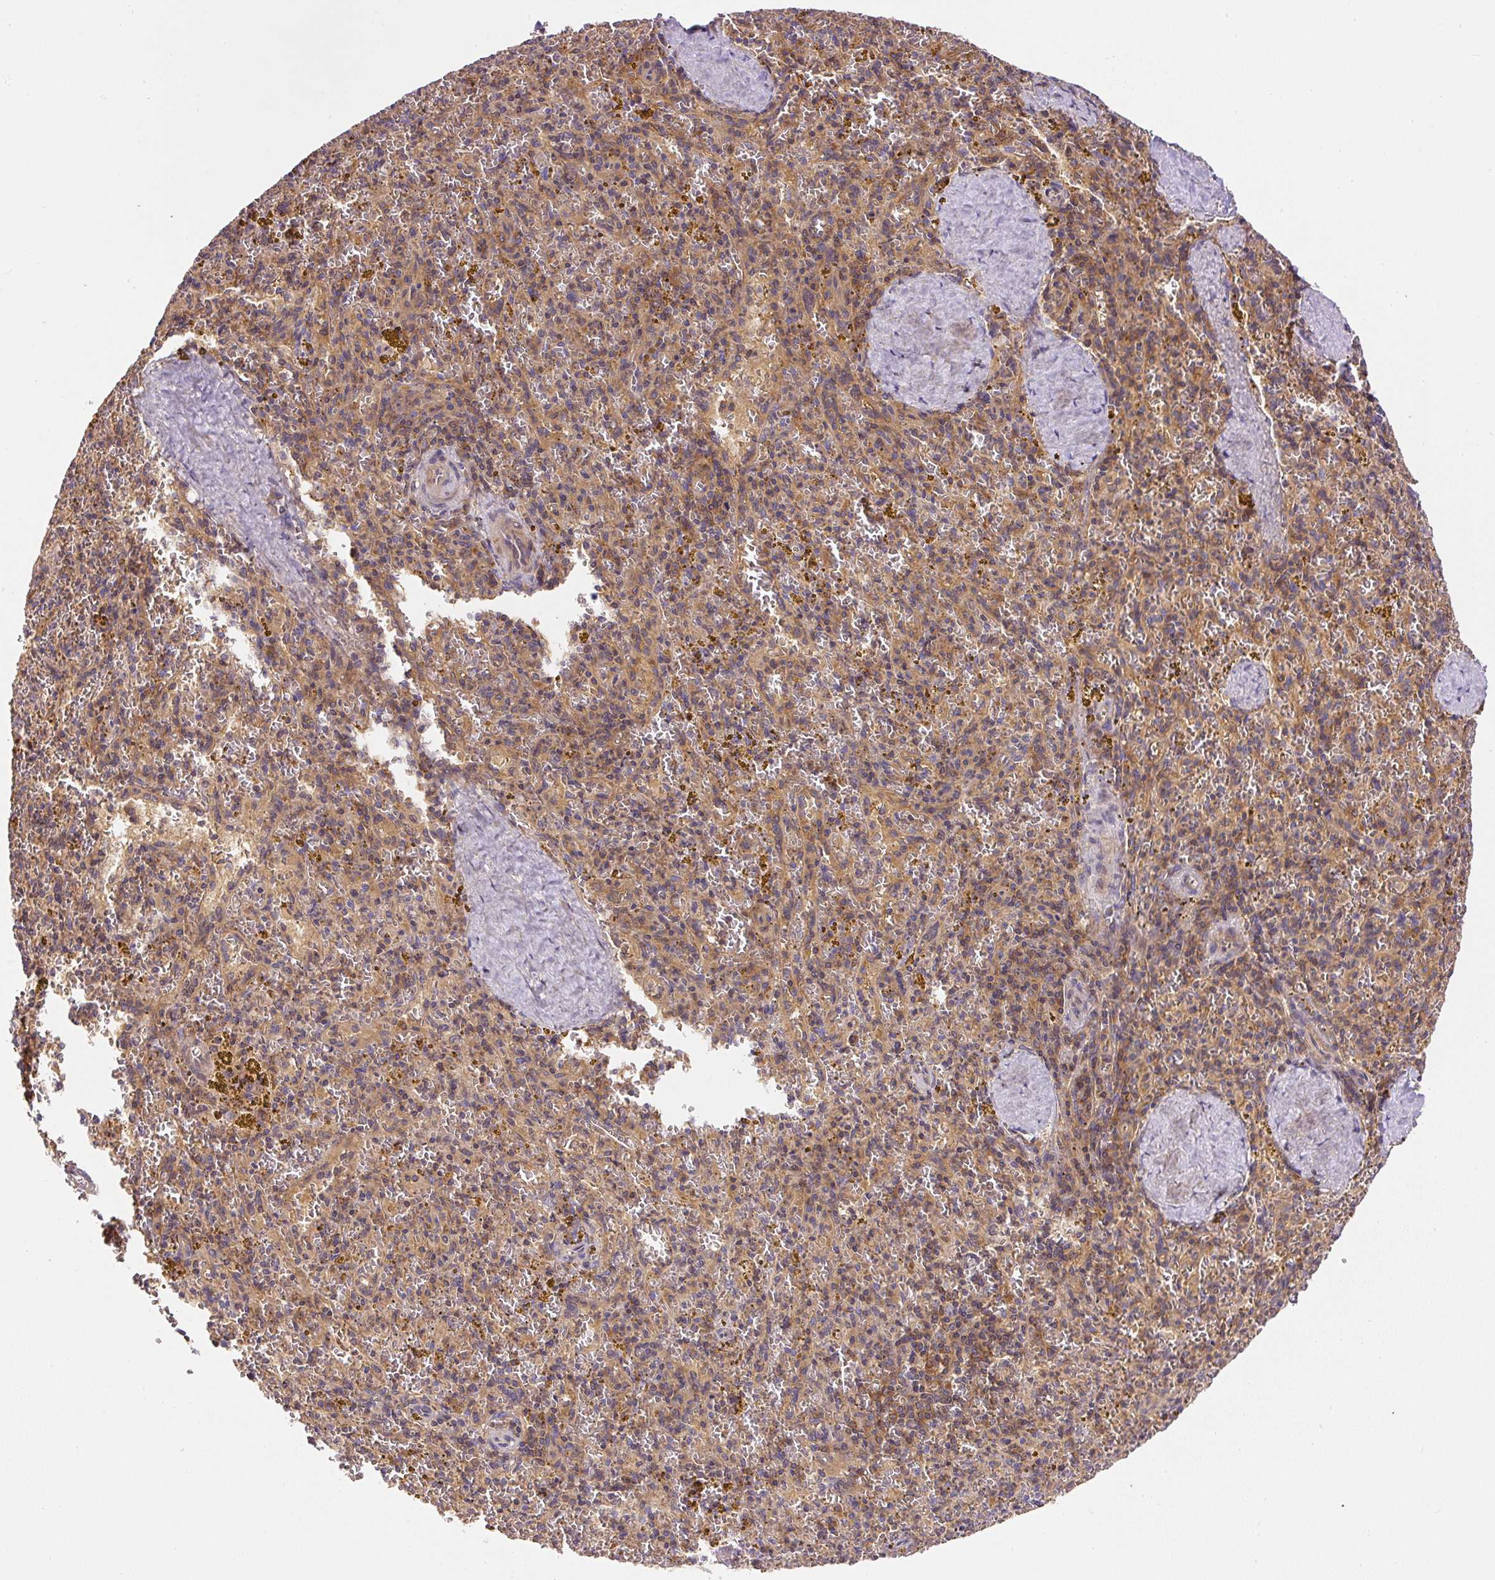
{"staining": {"intensity": "weak", "quantity": "<25%", "location": "cytoplasmic/membranous"}, "tissue": "spleen", "cell_type": "Cells in red pulp", "image_type": "normal", "snomed": [{"axis": "morphology", "description": "Normal tissue, NOS"}, {"axis": "topography", "description": "Spleen"}], "caption": "Immunohistochemistry micrograph of normal human spleen stained for a protein (brown), which exhibits no expression in cells in red pulp.", "gene": "CCDC28A", "patient": {"sex": "male", "age": 57}}